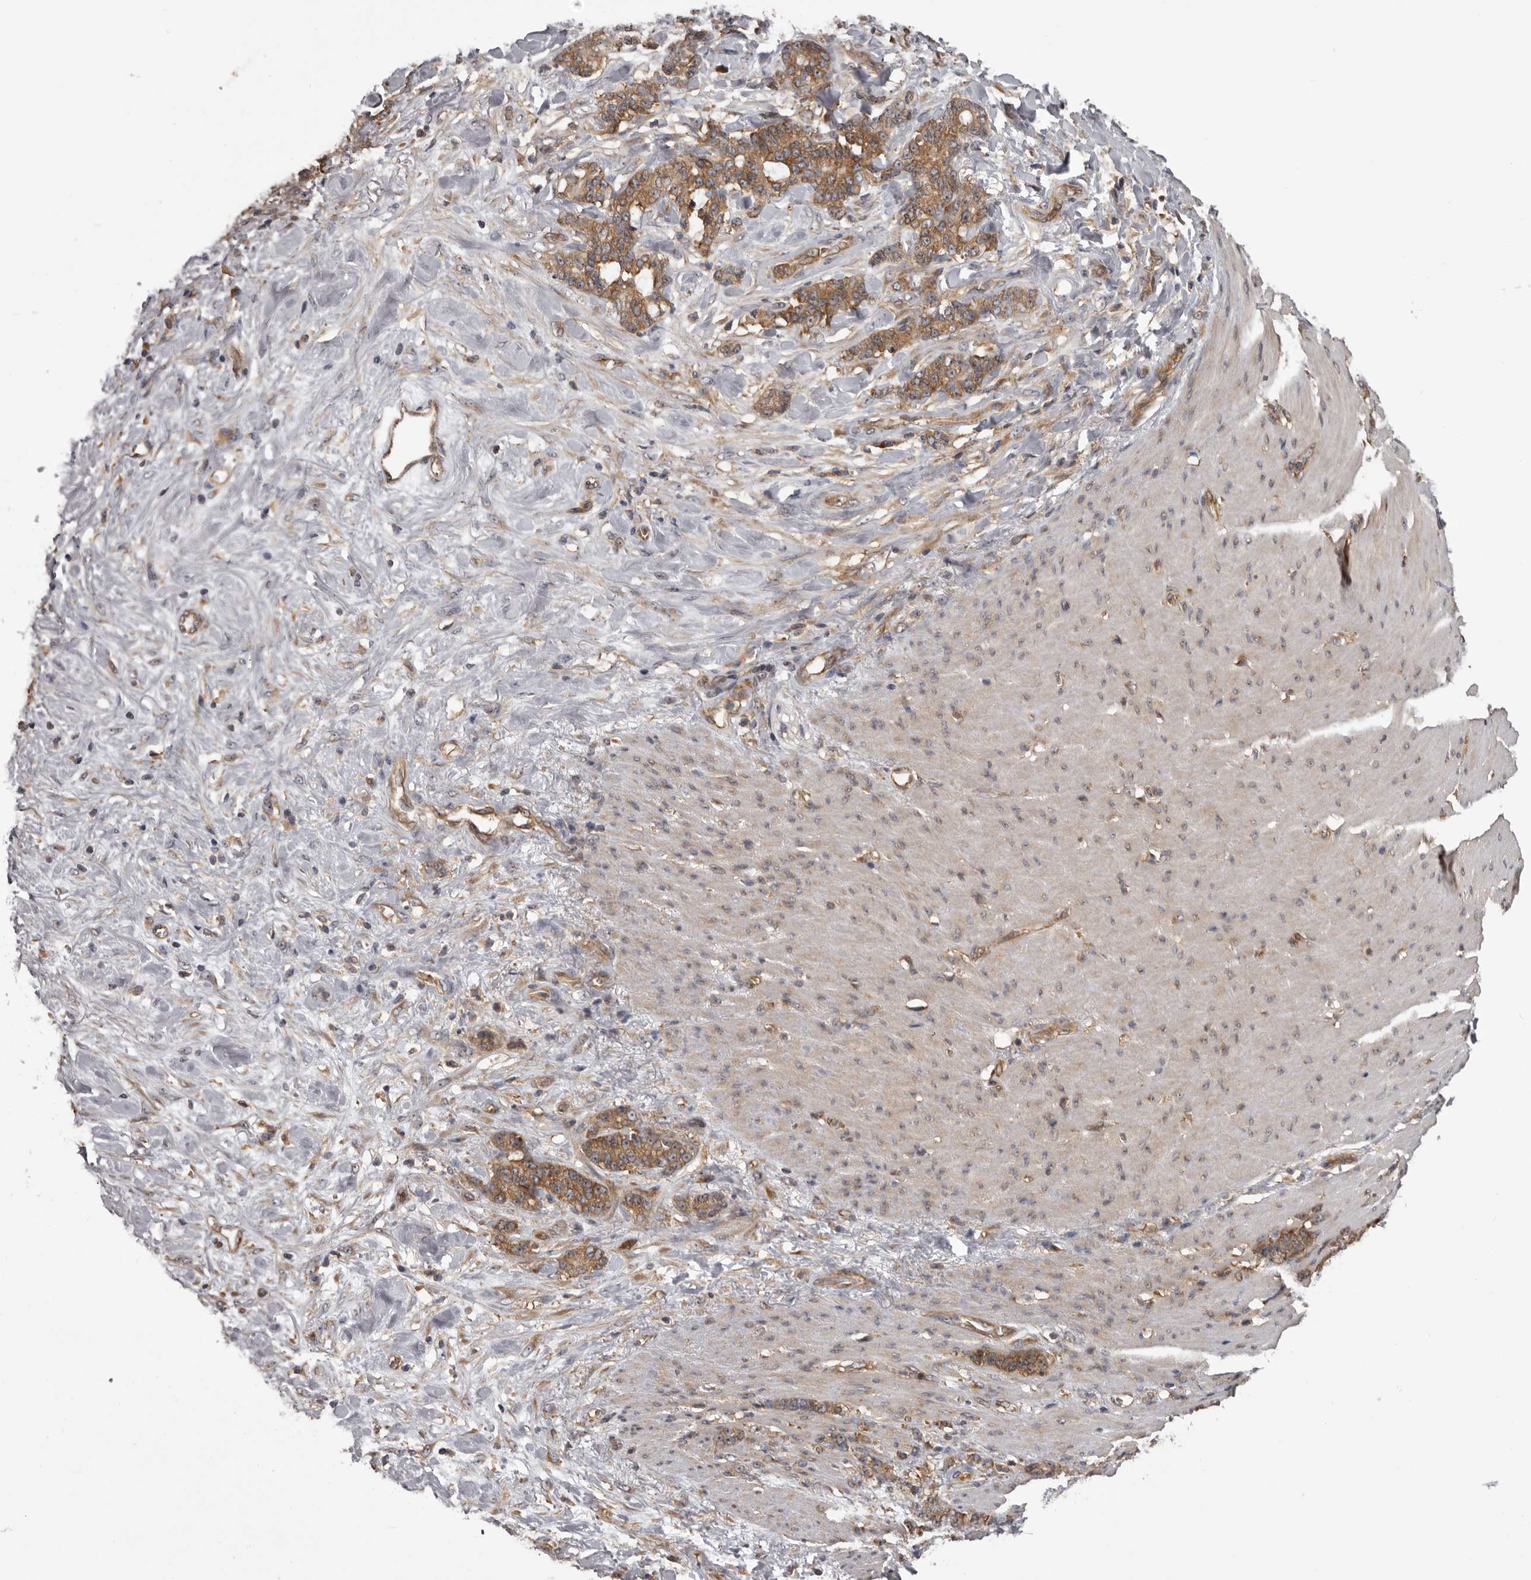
{"staining": {"intensity": "moderate", "quantity": ">75%", "location": "cytoplasmic/membranous"}, "tissue": "stomach cancer", "cell_type": "Tumor cells", "image_type": "cancer", "snomed": [{"axis": "morphology", "description": "Adenocarcinoma, NOS"}, {"axis": "topography", "description": "Stomach, lower"}], "caption": "High-magnification brightfield microscopy of stomach cancer stained with DAB (brown) and counterstained with hematoxylin (blue). tumor cells exhibit moderate cytoplasmic/membranous staining is seen in about>75% of cells. The protein is shown in brown color, while the nuclei are stained blue.", "gene": "DARS1", "patient": {"sex": "male", "age": 88}}